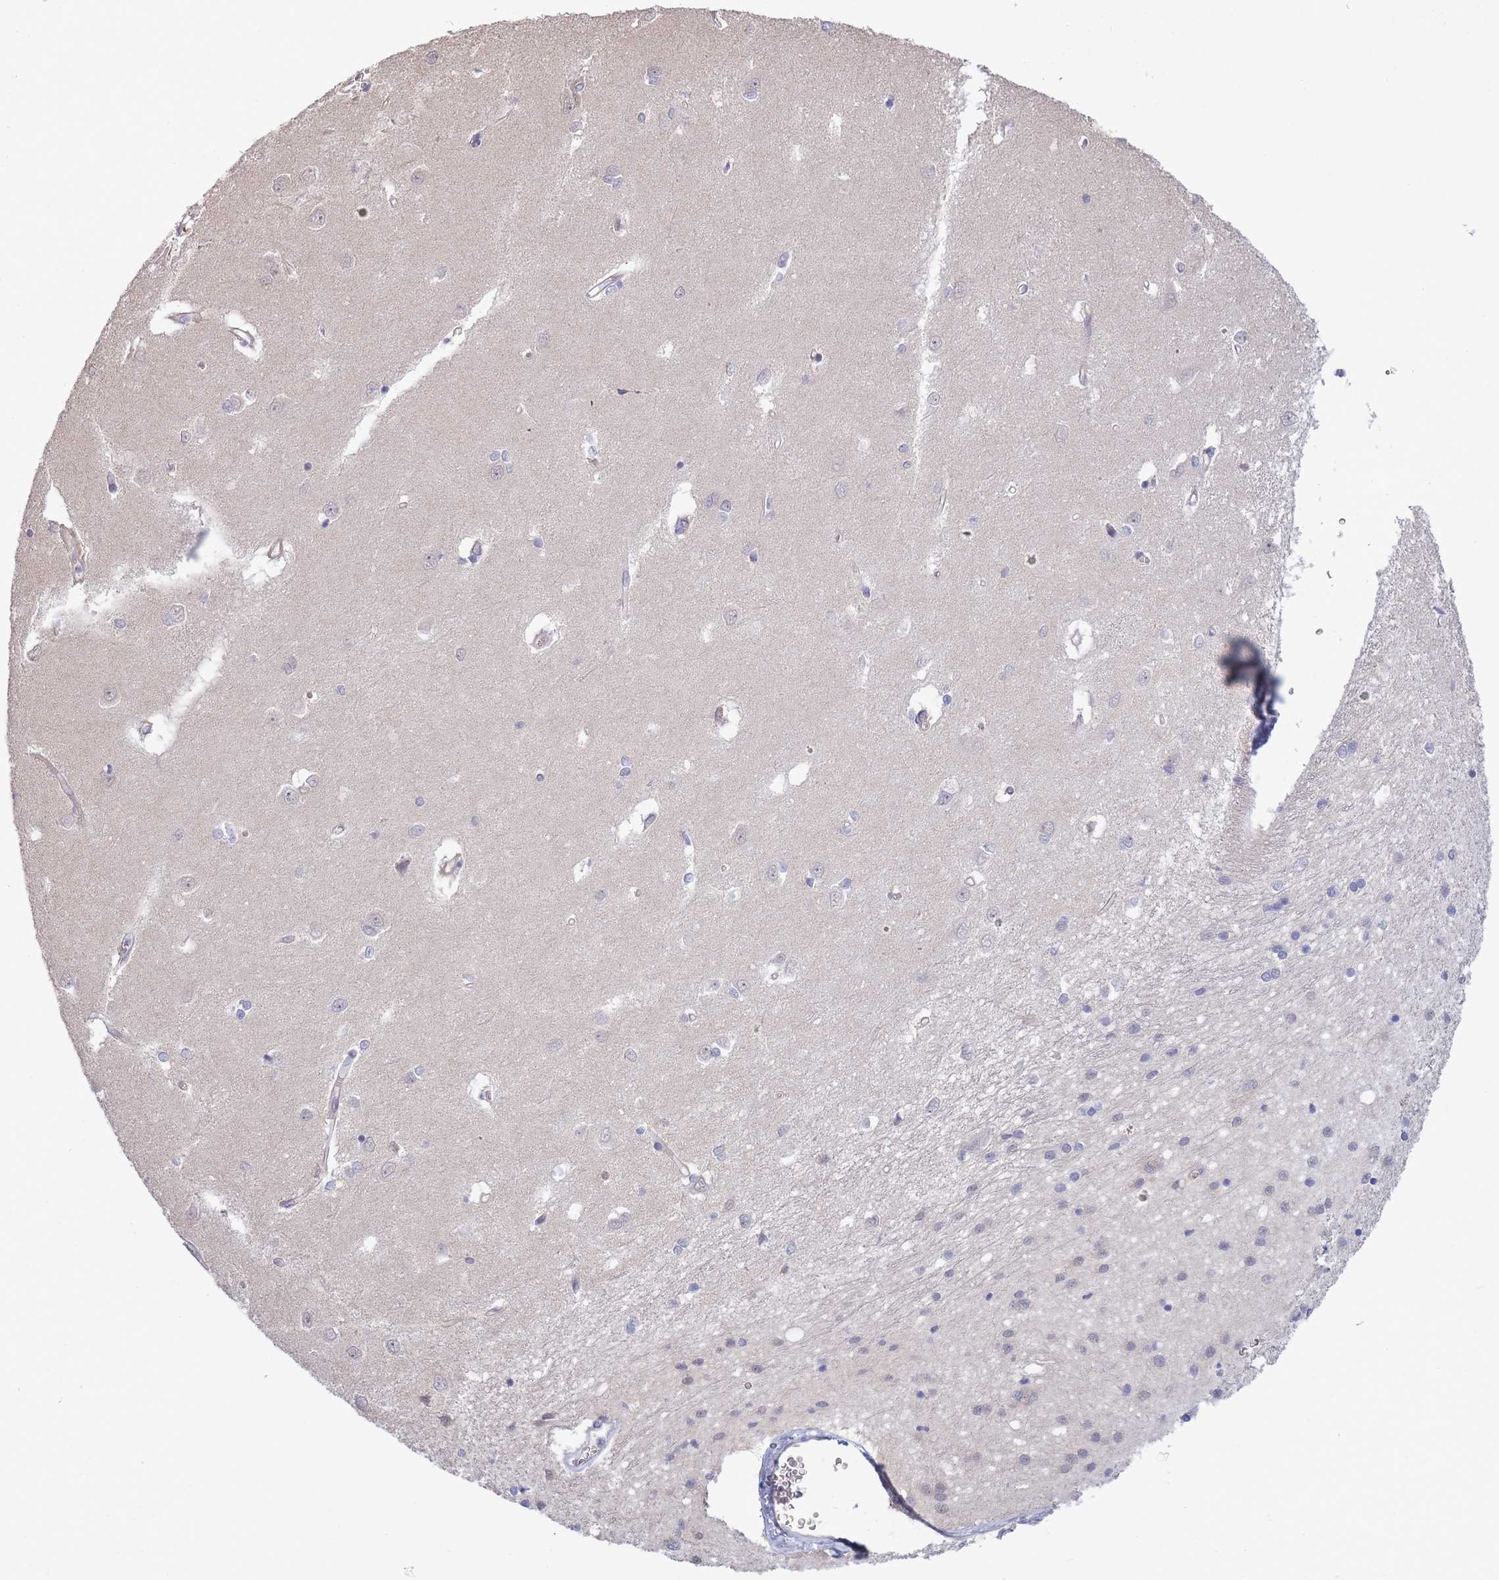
{"staining": {"intensity": "negative", "quantity": "none", "location": "none"}, "tissue": "caudate", "cell_type": "Glial cells", "image_type": "normal", "snomed": [{"axis": "morphology", "description": "Normal tissue, NOS"}, {"axis": "topography", "description": "Lateral ventricle wall"}], "caption": "Human caudate stained for a protein using immunohistochemistry exhibits no staining in glial cells.", "gene": "C19orf25", "patient": {"sex": "male", "age": 37}}